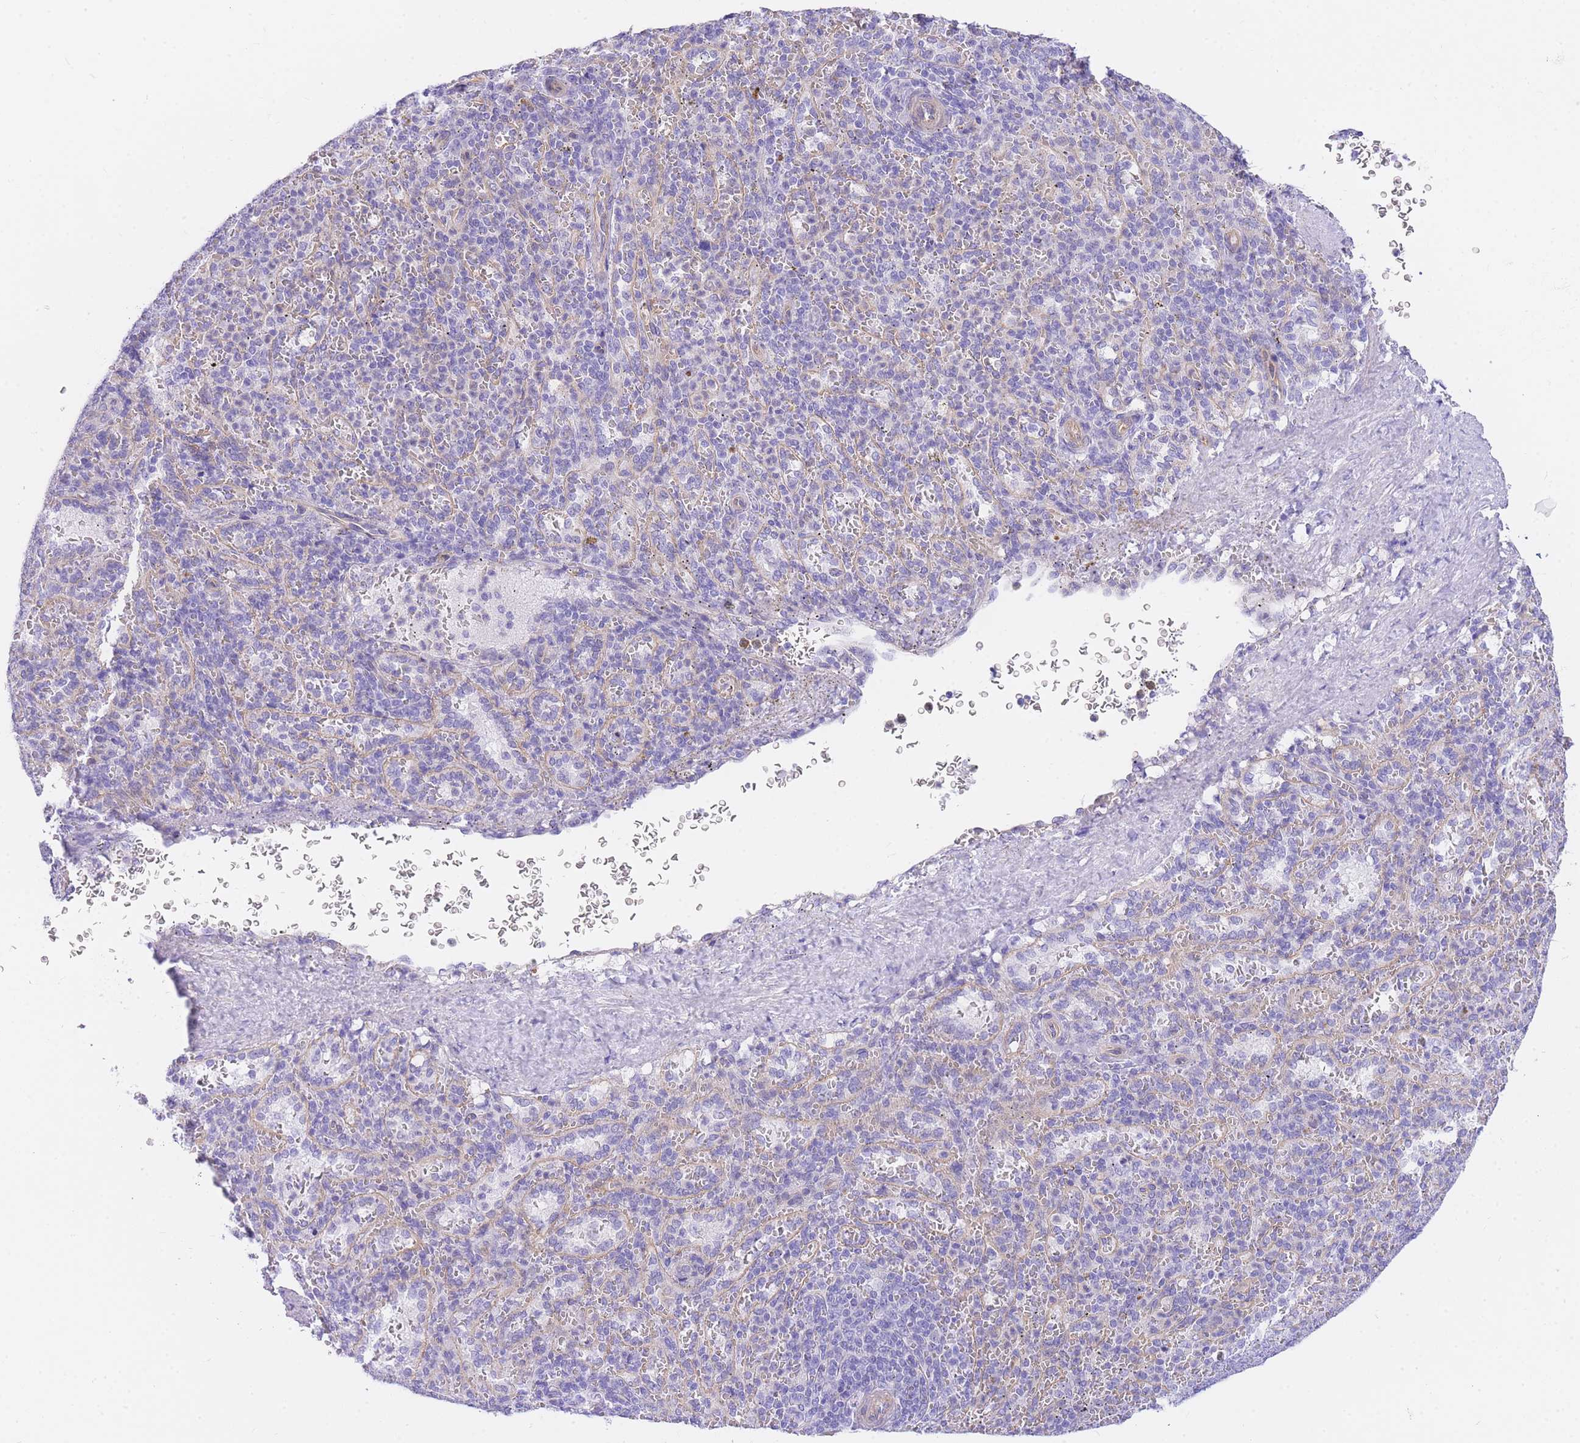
{"staining": {"intensity": "negative", "quantity": "none", "location": "none"}, "tissue": "spleen", "cell_type": "Cells in red pulp", "image_type": "normal", "snomed": [{"axis": "morphology", "description": "Normal tissue, NOS"}, {"axis": "topography", "description": "Spleen"}], "caption": "Immunohistochemical staining of normal spleen demonstrates no significant staining in cells in red pulp.", "gene": "SRSF12", "patient": {"sex": "female", "age": 21}}